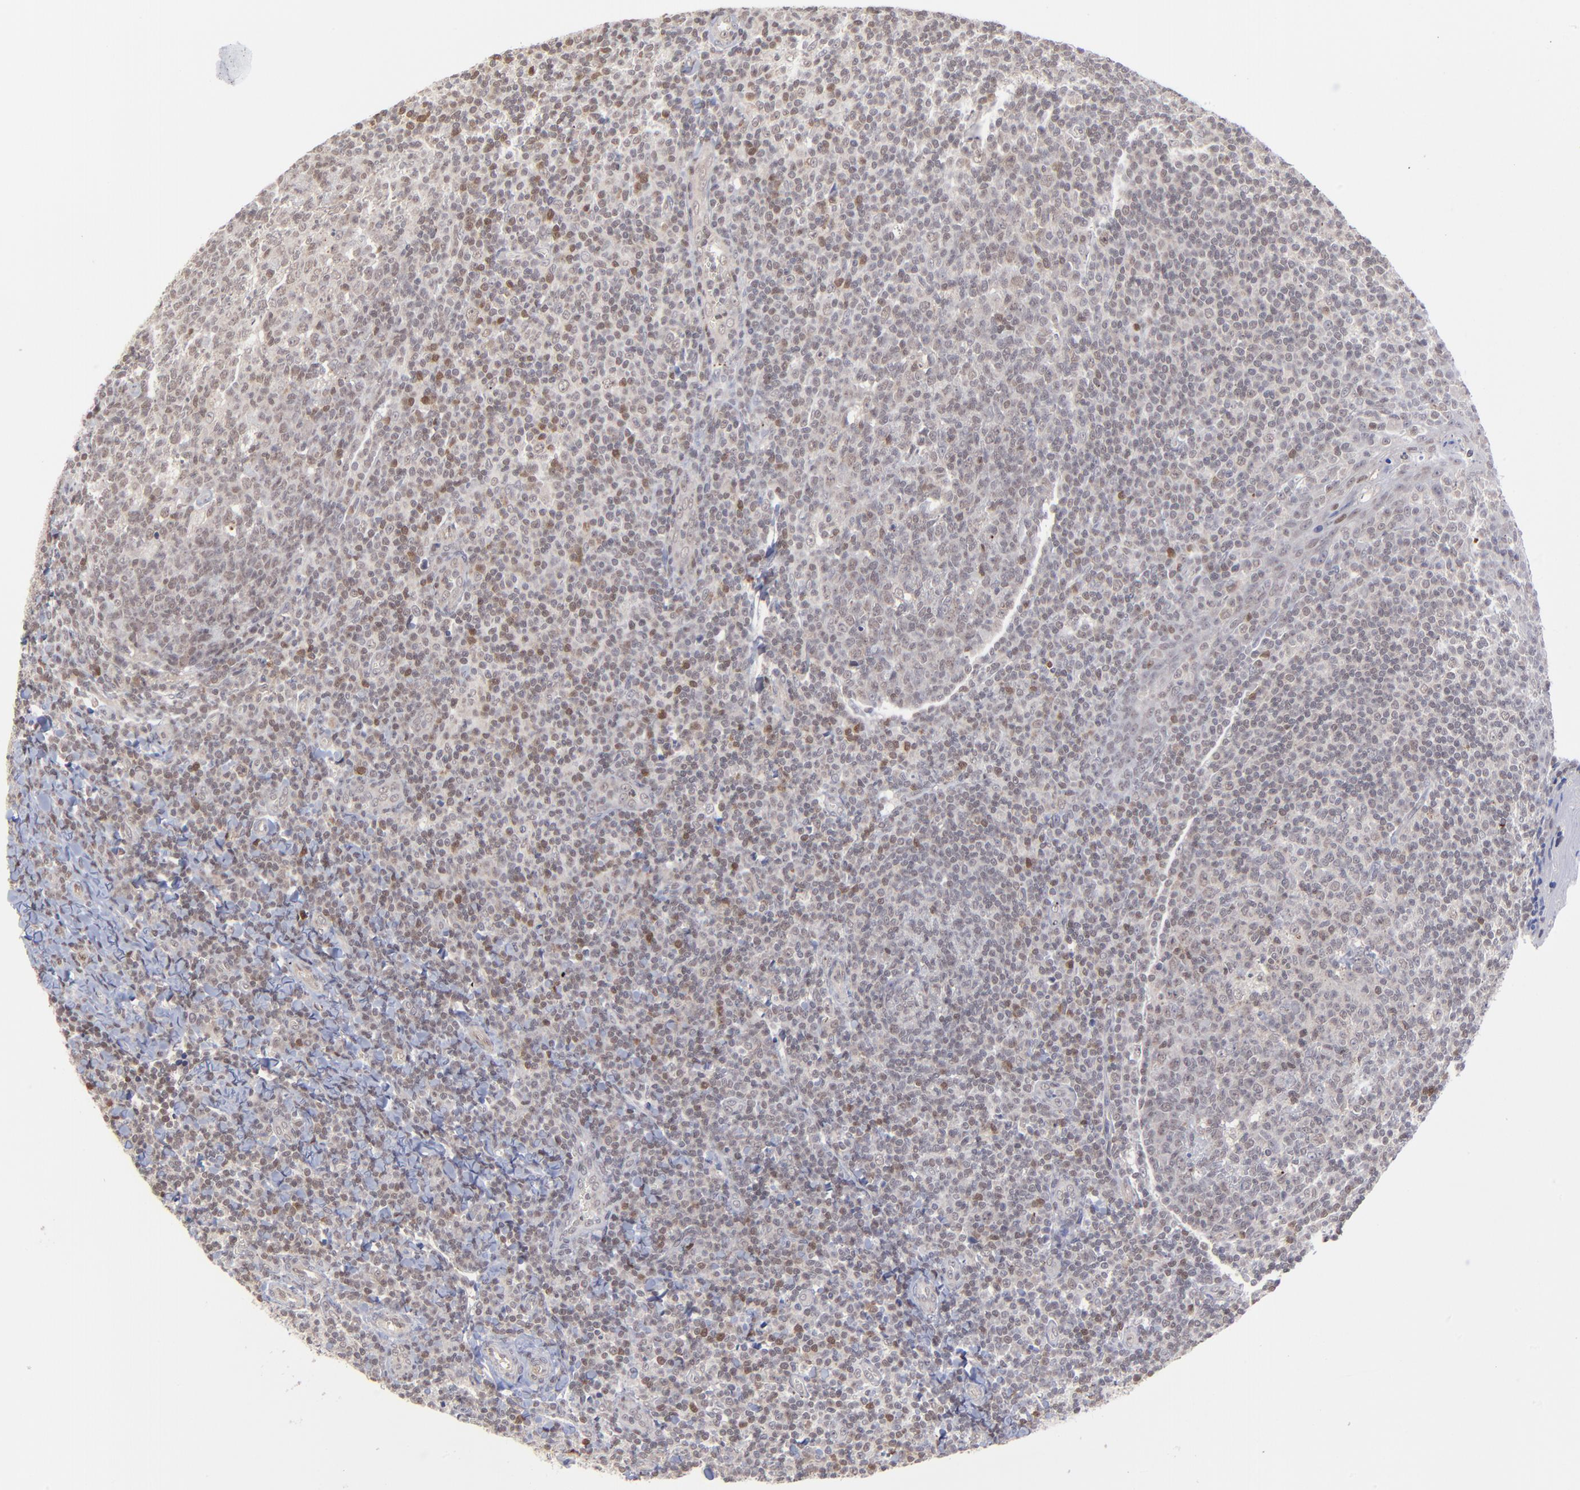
{"staining": {"intensity": "weak", "quantity": "25%-75%", "location": "nuclear"}, "tissue": "tonsil", "cell_type": "Germinal center cells", "image_type": "normal", "snomed": [{"axis": "morphology", "description": "Normal tissue, NOS"}, {"axis": "topography", "description": "Tonsil"}], "caption": "Tonsil stained with a brown dye displays weak nuclear positive expression in approximately 25%-75% of germinal center cells.", "gene": "ZNF419", "patient": {"sex": "male", "age": 31}}